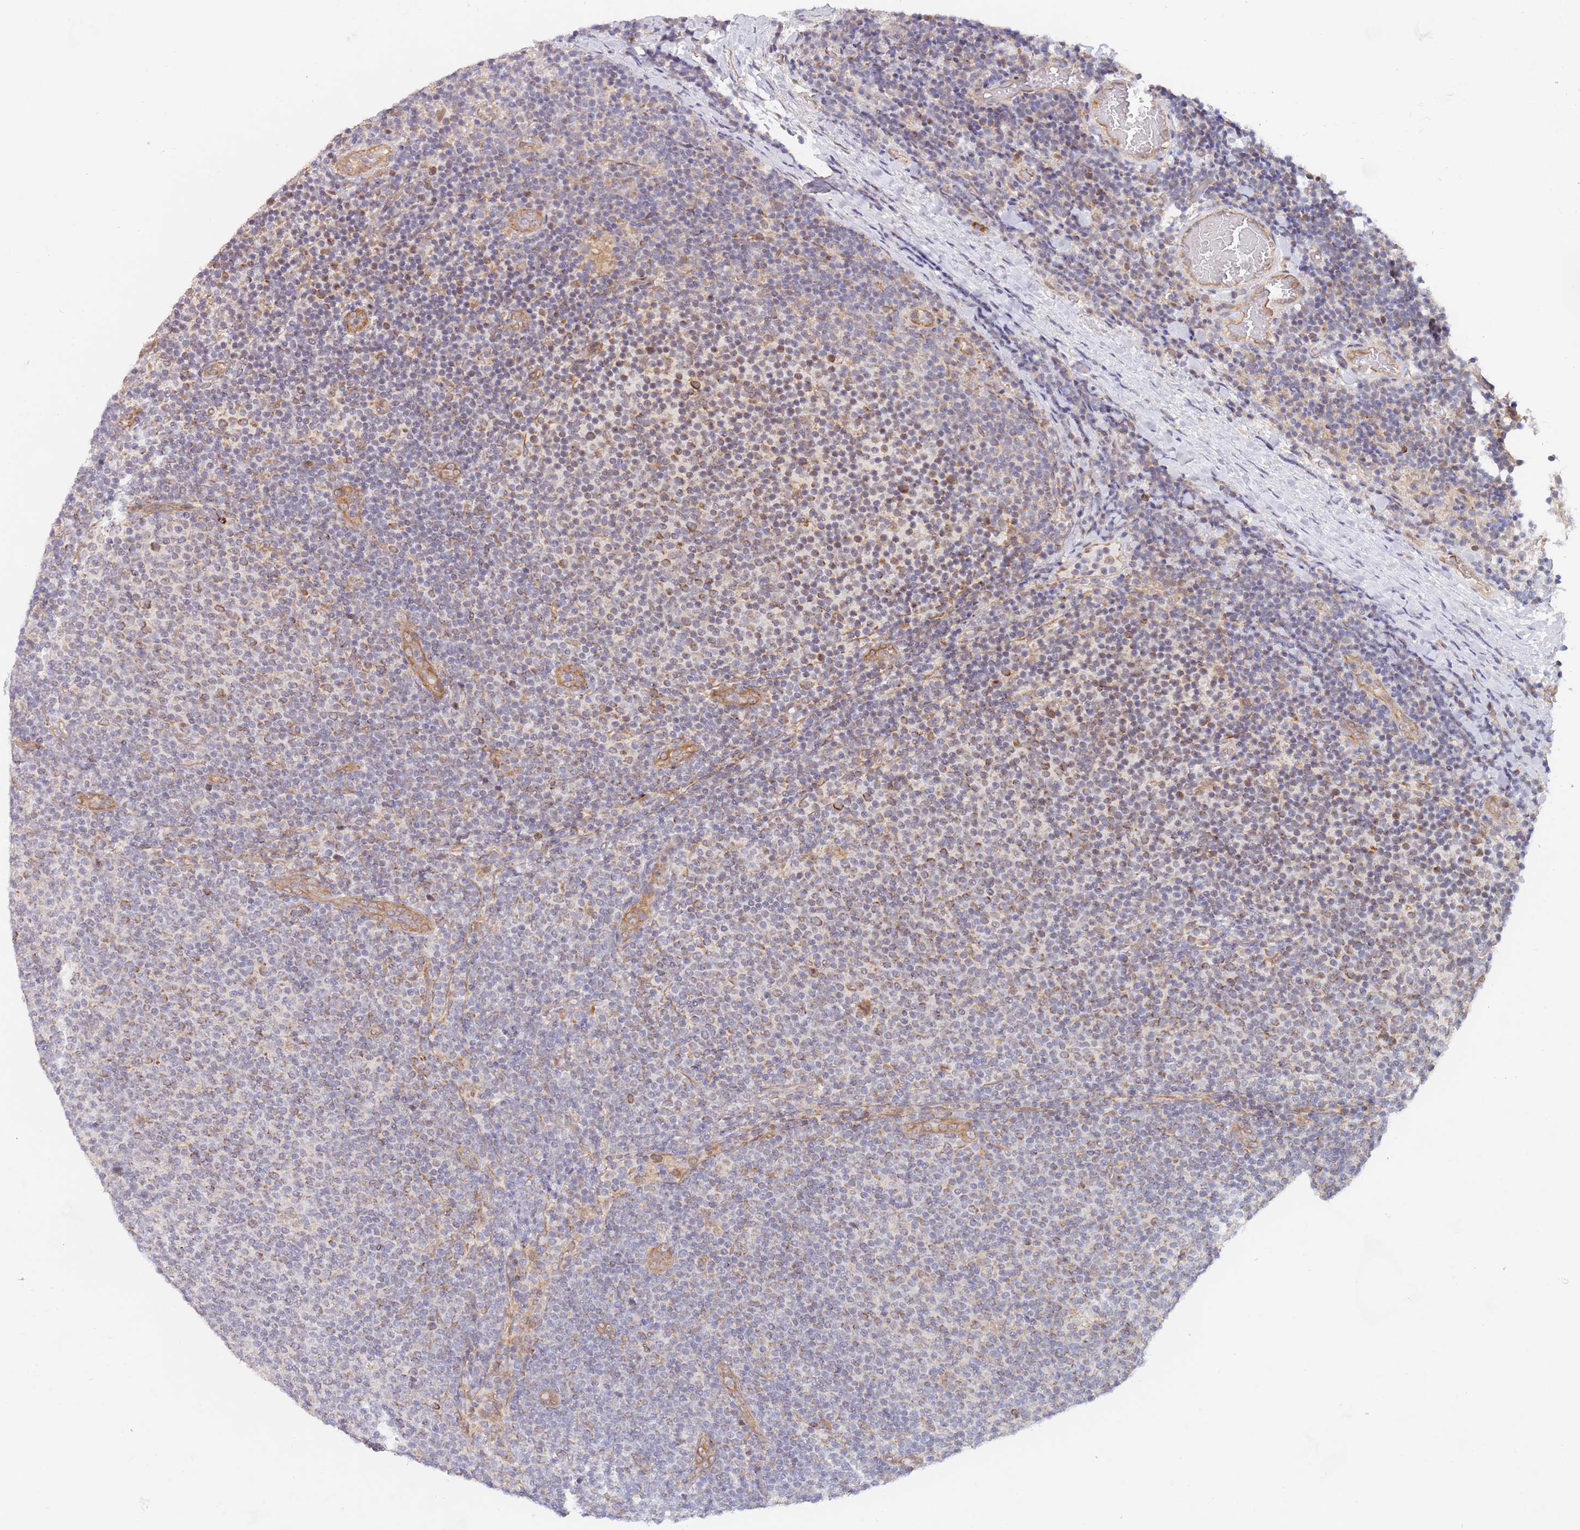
{"staining": {"intensity": "moderate", "quantity": "25%-75%", "location": "cytoplasmic/membranous"}, "tissue": "lymphoma", "cell_type": "Tumor cells", "image_type": "cancer", "snomed": [{"axis": "morphology", "description": "Malignant lymphoma, non-Hodgkin's type, Low grade"}, {"axis": "topography", "description": "Lymph node"}], "caption": "A histopathology image showing moderate cytoplasmic/membranous positivity in approximately 25%-75% of tumor cells in lymphoma, as visualized by brown immunohistochemical staining.", "gene": "UQCC3", "patient": {"sex": "male", "age": 66}}